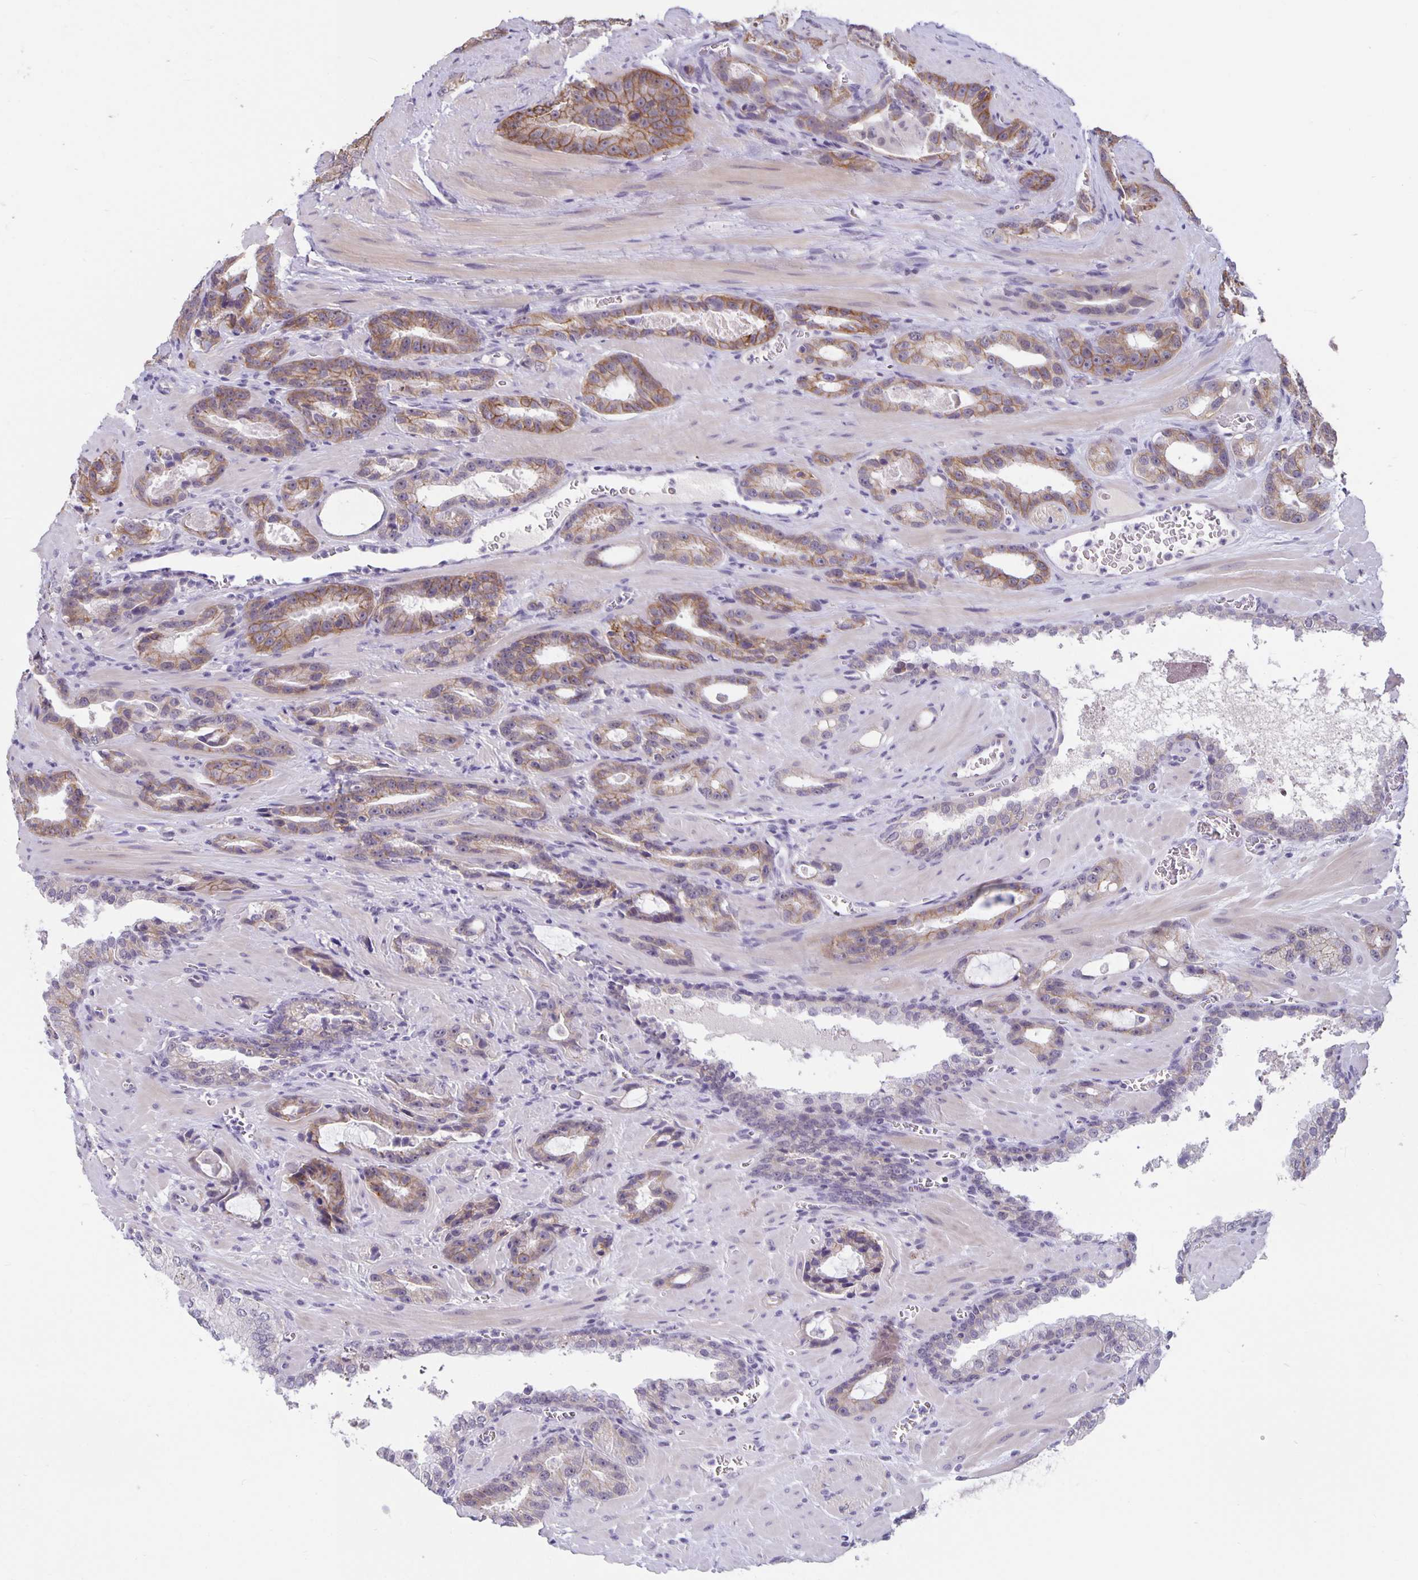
{"staining": {"intensity": "weak", "quantity": "25%-75%", "location": "cytoplasmic/membranous"}, "tissue": "prostate cancer", "cell_type": "Tumor cells", "image_type": "cancer", "snomed": [{"axis": "morphology", "description": "Adenocarcinoma, High grade"}, {"axis": "topography", "description": "Prostate"}], "caption": "DAB (3,3'-diaminobenzidine) immunohistochemical staining of human high-grade adenocarcinoma (prostate) exhibits weak cytoplasmic/membranous protein staining in about 25%-75% of tumor cells.", "gene": "ARVCF", "patient": {"sex": "male", "age": 65}}